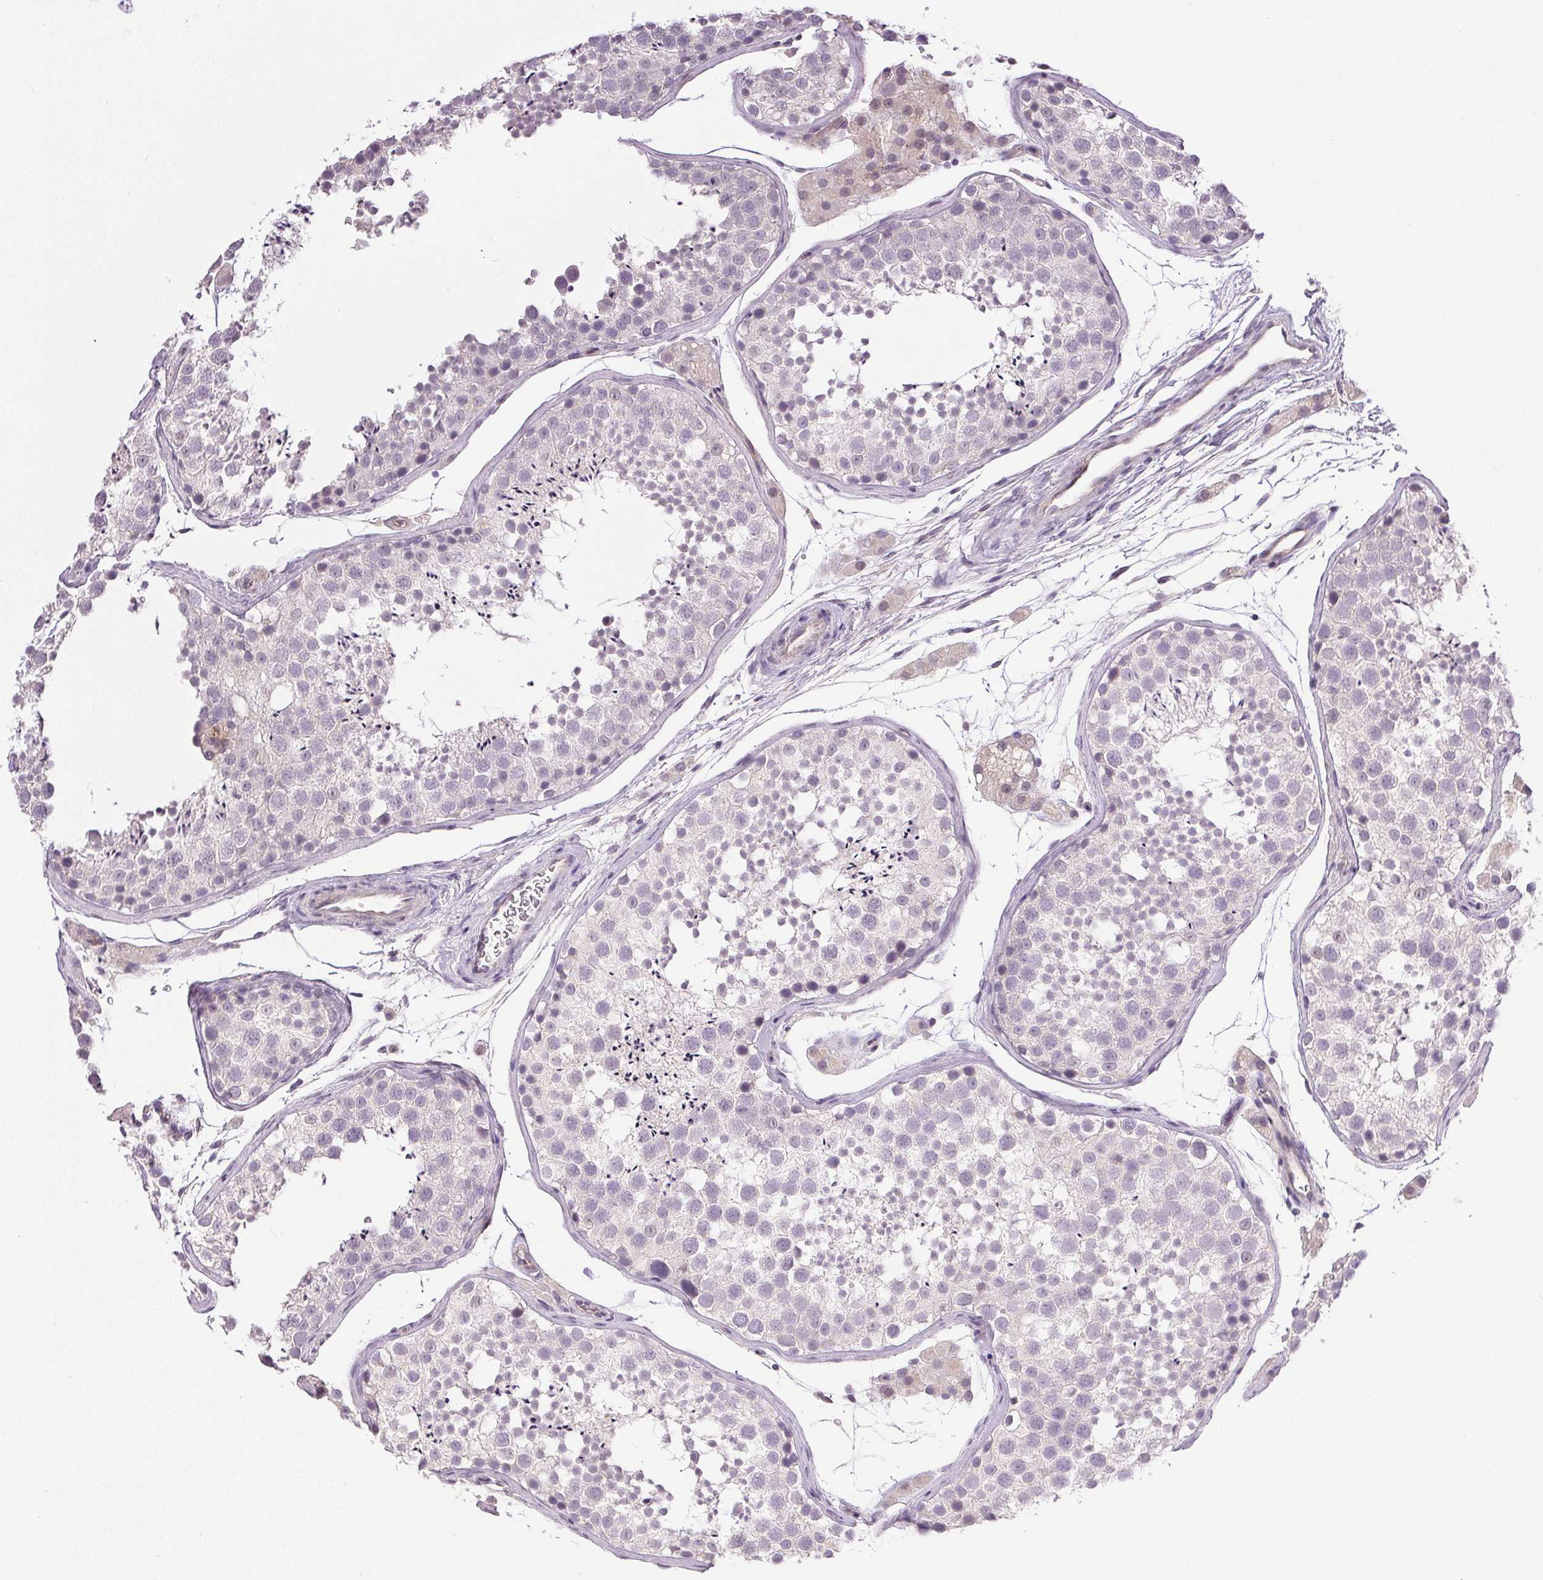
{"staining": {"intensity": "negative", "quantity": "none", "location": "none"}, "tissue": "testis", "cell_type": "Cells in seminiferous ducts", "image_type": "normal", "snomed": [{"axis": "morphology", "description": "Normal tissue, NOS"}, {"axis": "topography", "description": "Testis"}], "caption": "DAB immunohistochemical staining of benign human testis reveals no significant positivity in cells in seminiferous ducts.", "gene": "PLCB1", "patient": {"sex": "male", "age": 41}}